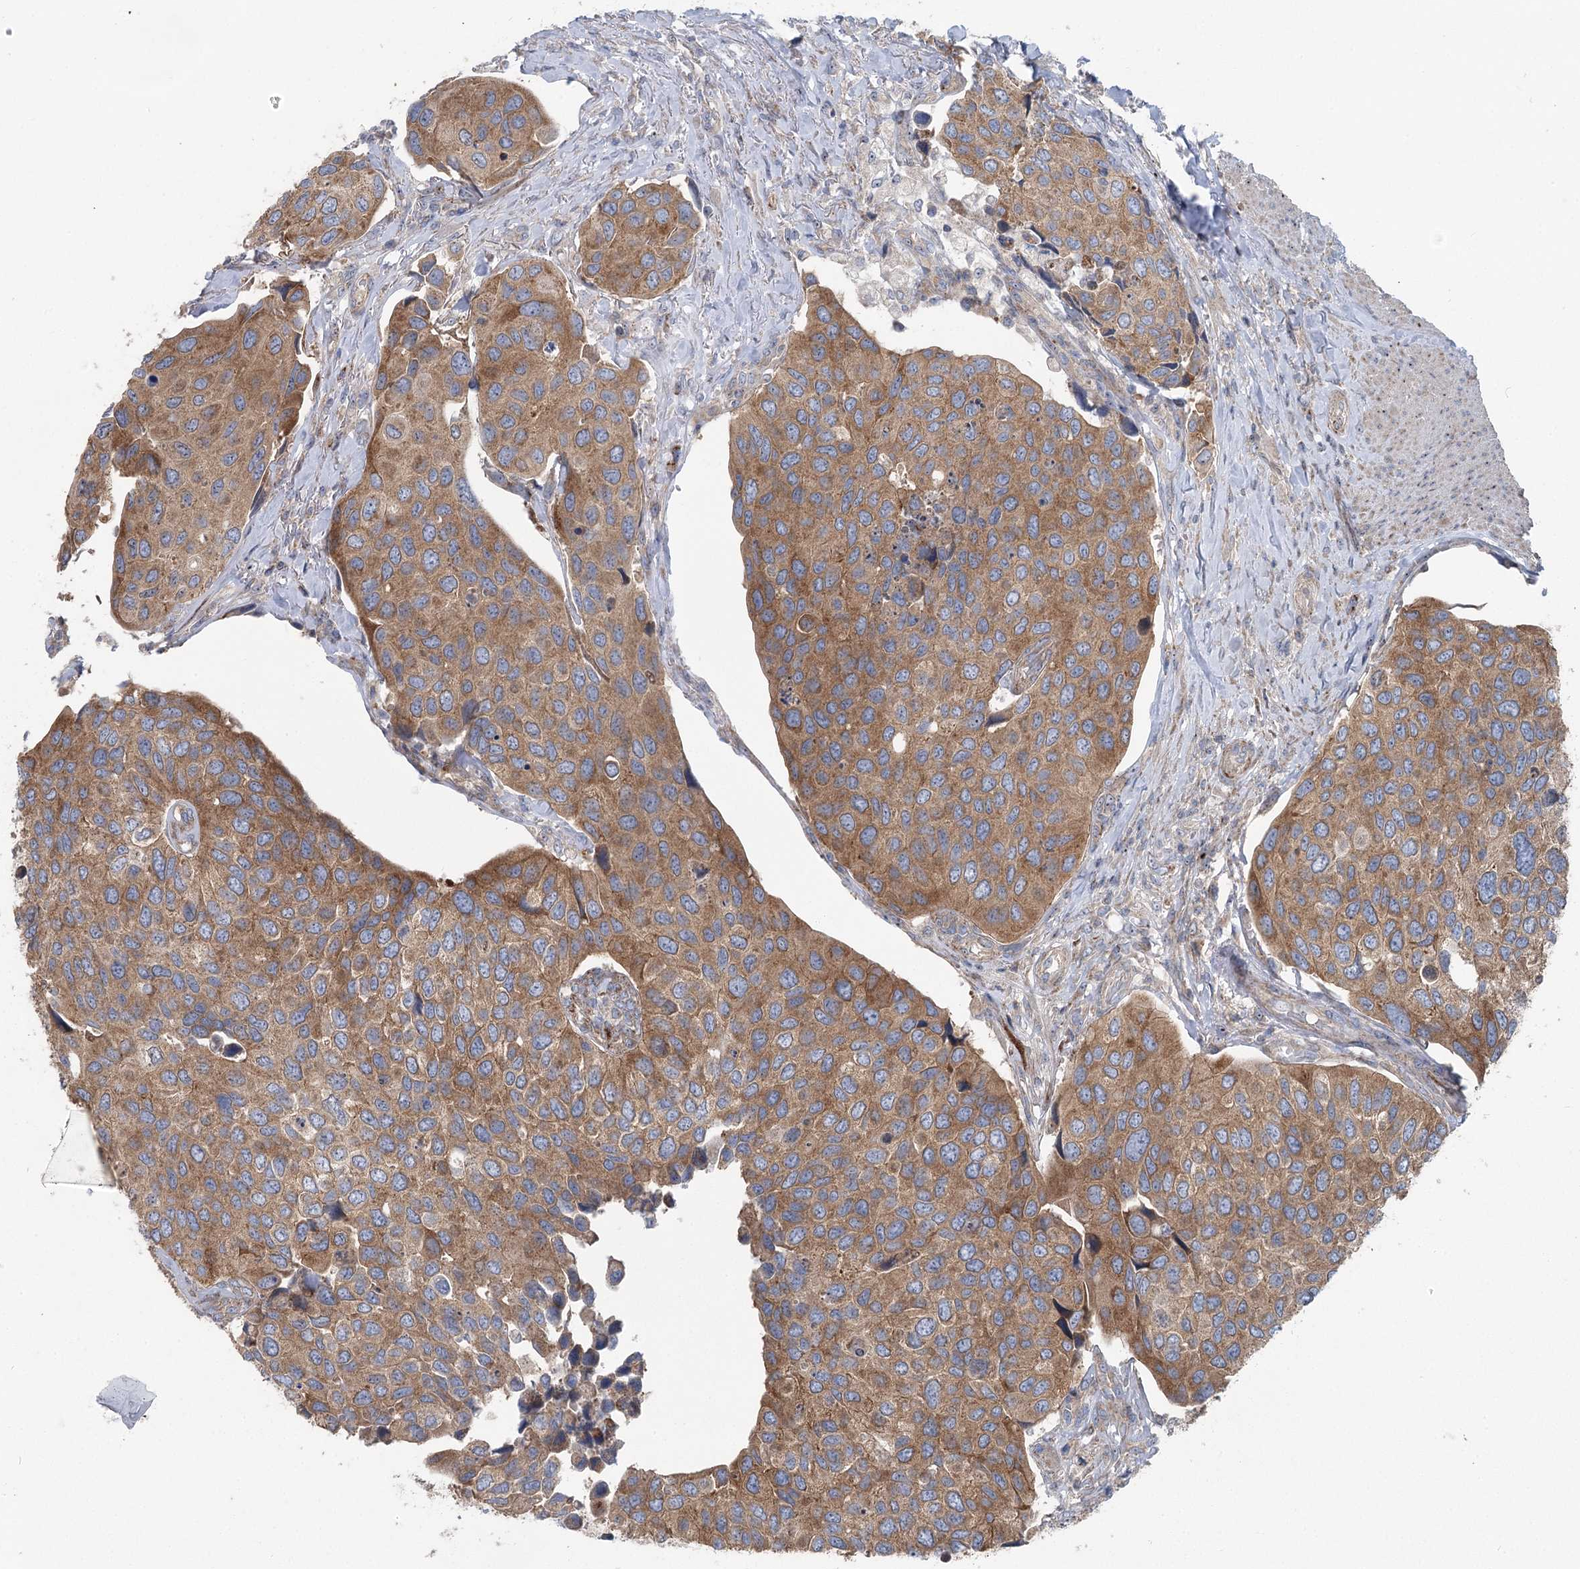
{"staining": {"intensity": "moderate", "quantity": ">75%", "location": "cytoplasmic/membranous"}, "tissue": "urothelial cancer", "cell_type": "Tumor cells", "image_type": "cancer", "snomed": [{"axis": "morphology", "description": "Urothelial carcinoma, High grade"}, {"axis": "topography", "description": "Urinary bladder"}], "caption": "Tumor cells demonstrate medium levels of moderate cytoplasmic/membranous positivity in approximately >75% of cells in human urothelial cancer.", "gene": "MARK2", "patient": {"sex": "male", "age": 74}}